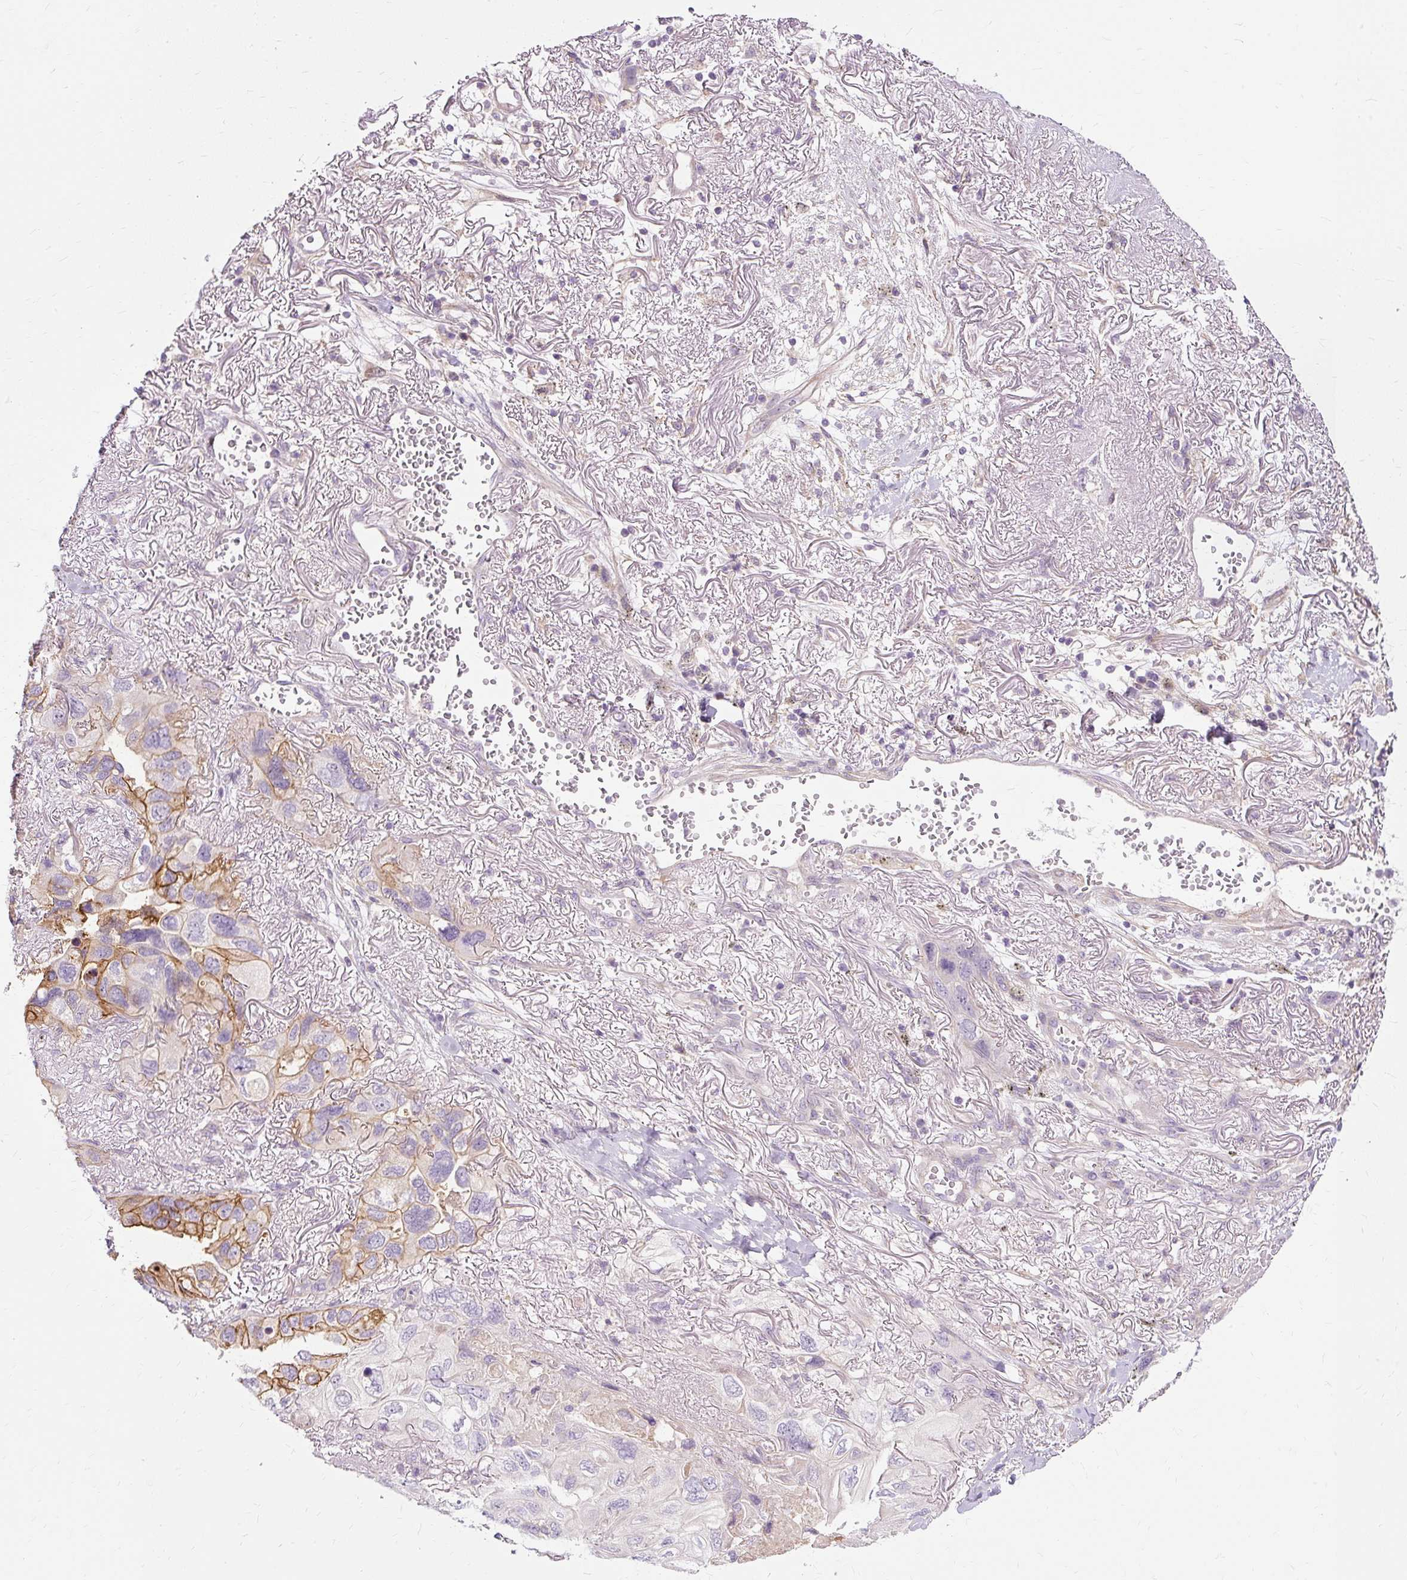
{"staining": {"intensity": "moderate", "quantity": "<25%", "location": "cytoplasmic/membranous"}, "tissue": "lung cancer", "cell_type": "Tumor cells", "image_type": "cancer", "snomed": [{"axis": "morphology", "description": "Squamous cell carcinoma, NOS"}, {"axis": "topography", "description": "Lung"}], "caption": "Immunohistochemical staining of squamous cell carcinoma (lung) shows low levels of moderate cytoplasmic/membranous expression in approximately <25% of tumor cells. The protein of interest is shown in brown color, while the nuclei are stained blue.", "gene": "TSPAN8", "patient": {"sex": "female", "age": 73}}